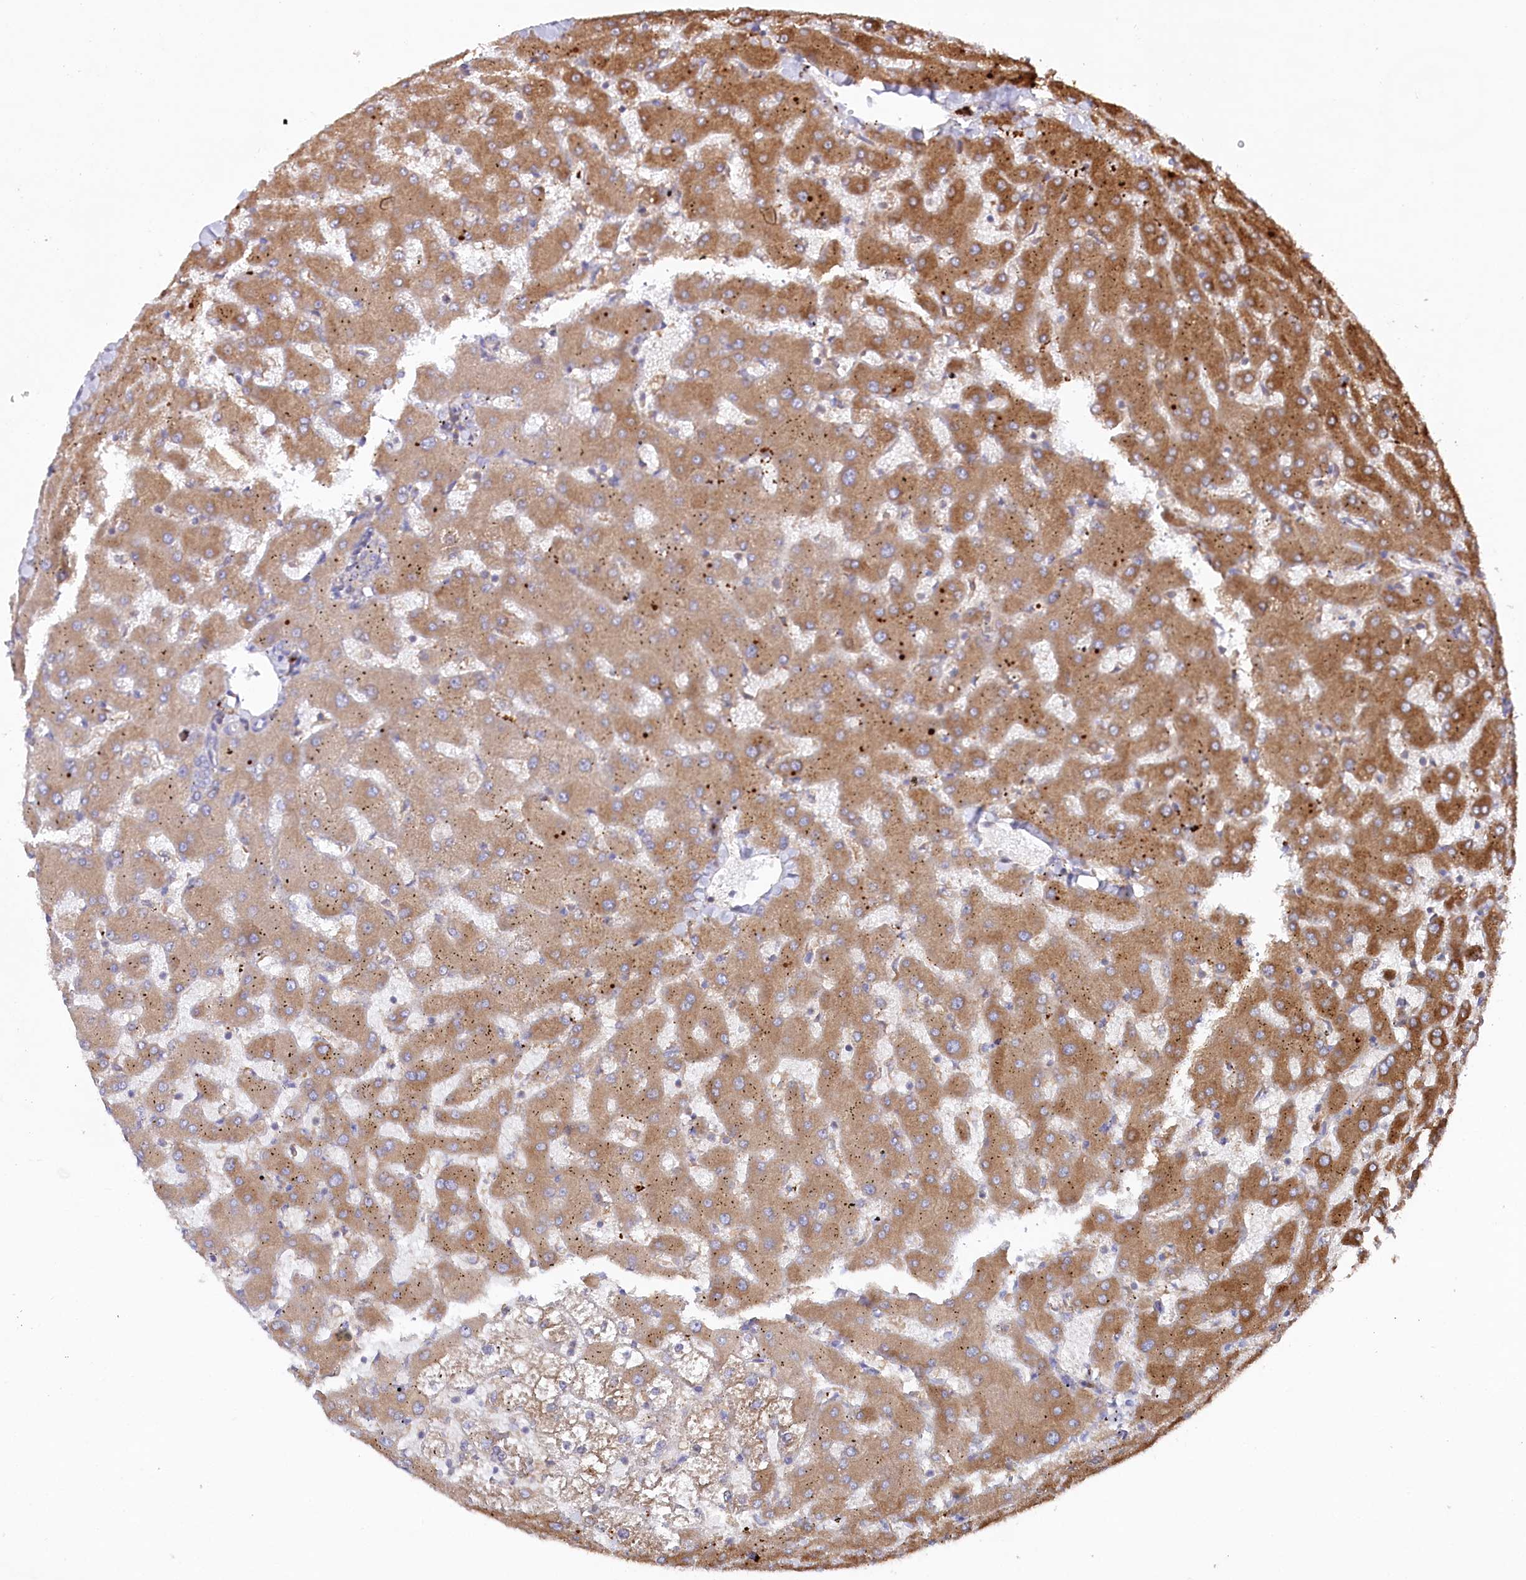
{"staining": {"intensity": "weak", "quantity": "25%-75%", "location": "cytoplasmic/membranous"}, "tissue": "liver", "cell_type": "Cholangiocytes", "image_type": "normal", "snomed": [{"axis": "morphology", "description": "Normal tissue, NOS"}, {"axis": "topography", "description": "Liver"}], "caption": "A photomicrograph showing weak cytoplasmic/membranous positivity in approximately 25%-75% of cholangiocytes in normal liver, as visualized by brown immunohistochemical staining.", "gene": "PPP1R21", "patient": {"sex": "female", "age": 63}}